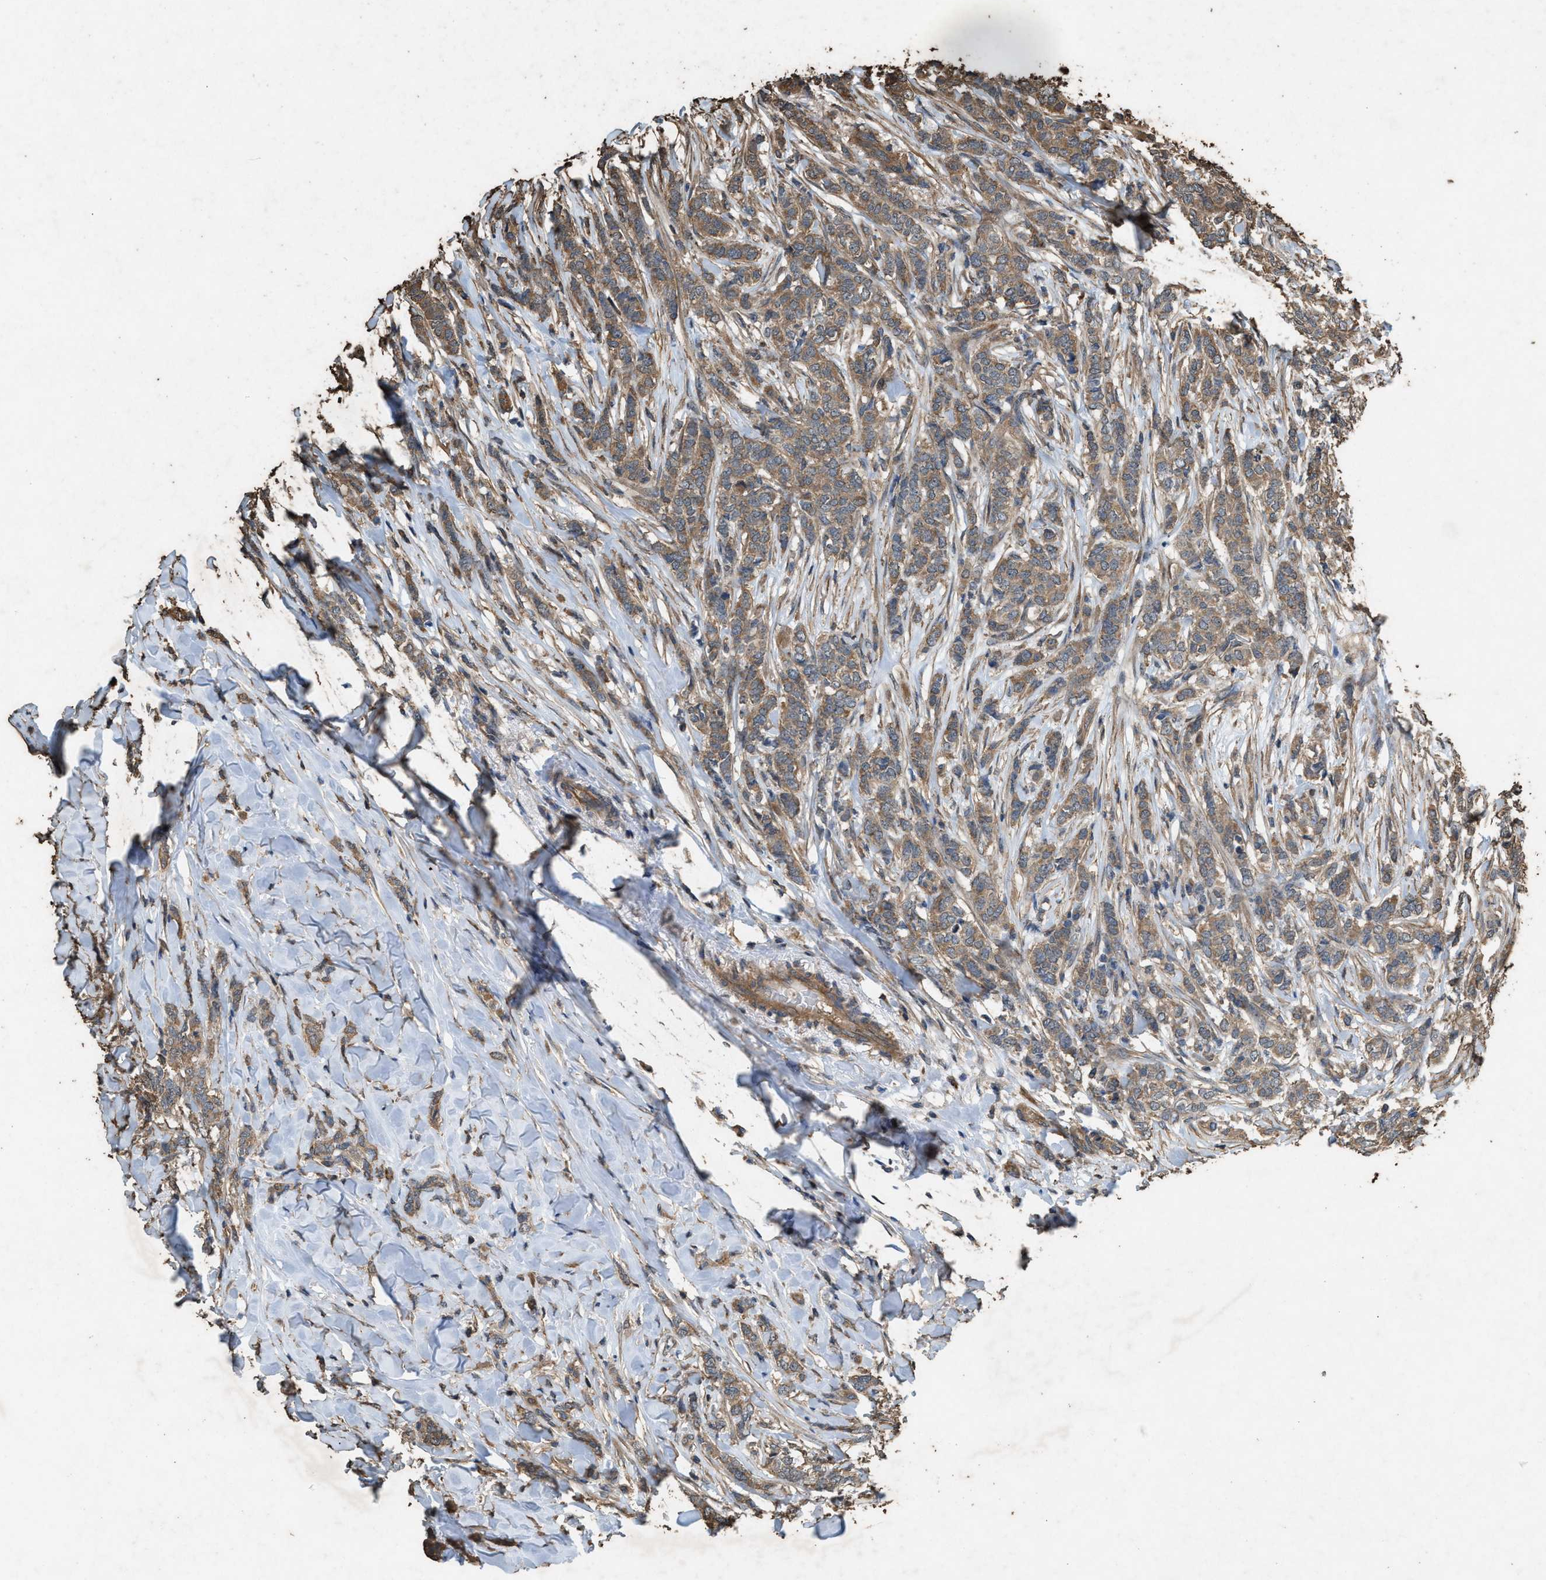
{"staining": {"intensity": "moderate", "quantity": ">75%", "location": "cytoplasmic/membranous"}, "tissue": "breast cancer", "cell_type": "Tumor cells", "image_type": "cancer", "snomed": [{"axis": "morphology", "description": "Lobular carcinoma"}, {"axis": "topography", "description": "Skin"}, {"axis": "topography", "description": "Breast"}], "caption": "Breast cancer (lobular carcinoma) tissue displays moderate cytoplasmic/membranous staining in approximately >75% of tumor cells, visualized by immunohistochemistry.", "gene": "DCAF7", "patient": {"sex": "female", "age": 46}}